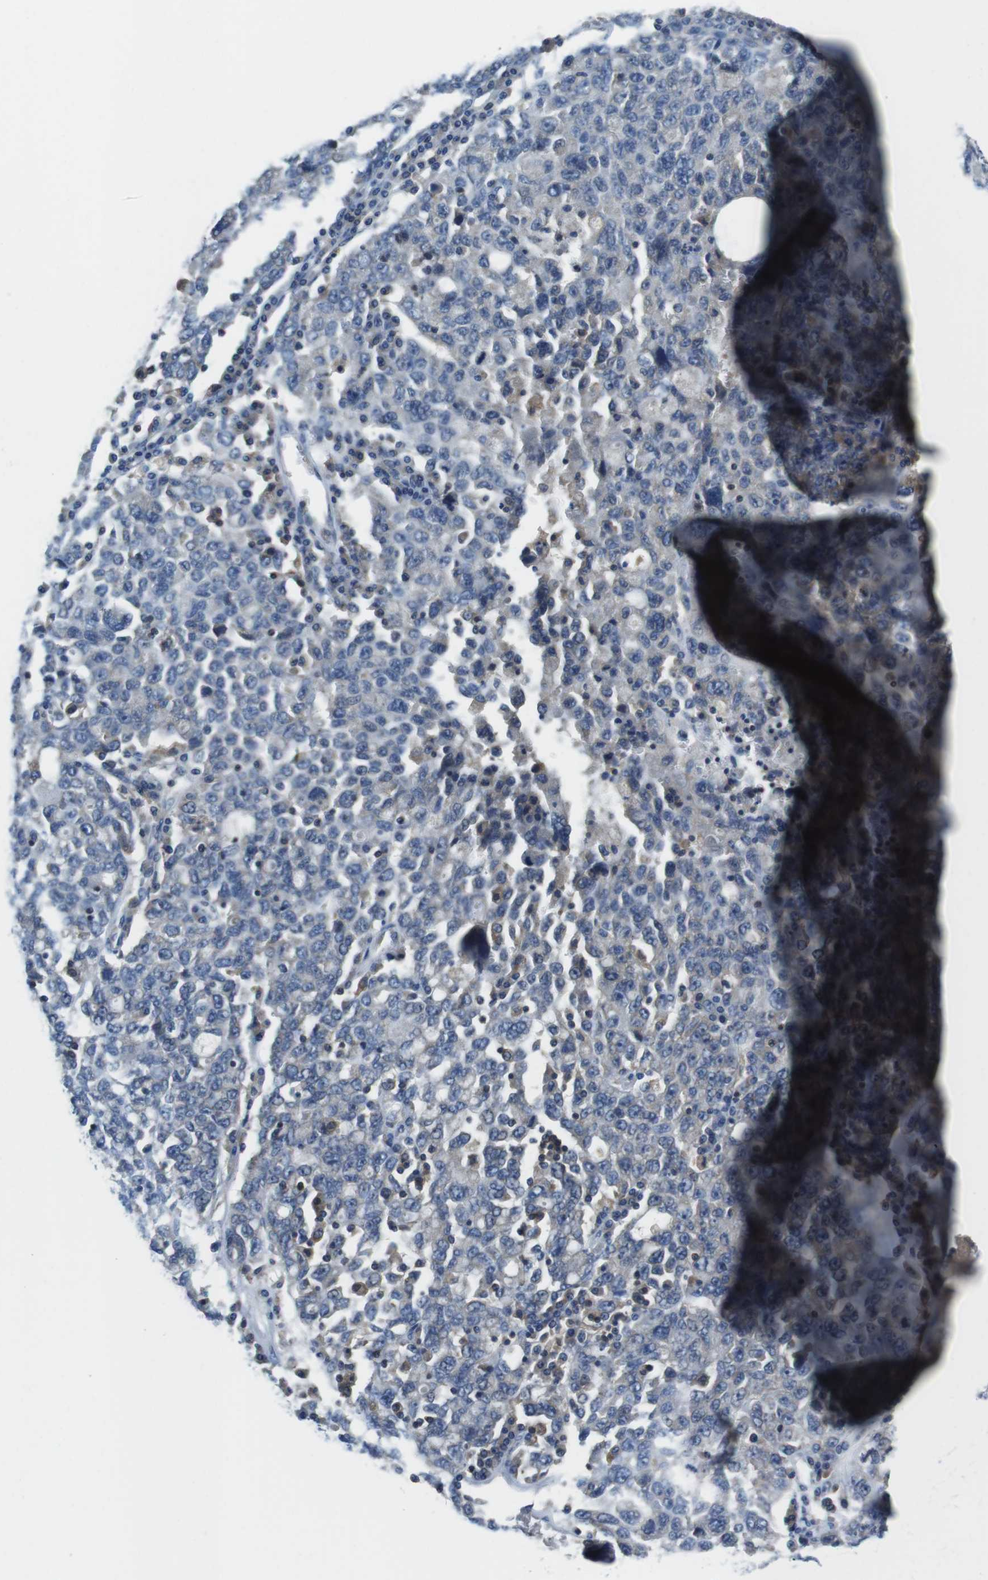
{"staining": {"intensity": "negative", "quantity": "none", "location": "none"}, "tissue": "ovarian cancer", "cell_type": "Tumor cells", "image_type": "cancer", "snomed": [{"axis": "morphology", "description": "Carcinoma, endometroid"}, {"axis": "topography", "description": "Ovary"}], "caption": "This is an immunohistochemistry image of human endometroid carcinoma (ovarian). There is no expression in tumor cells.", "gene": "PIK3CD", "patient": {"sex": "female", "age": 62}}